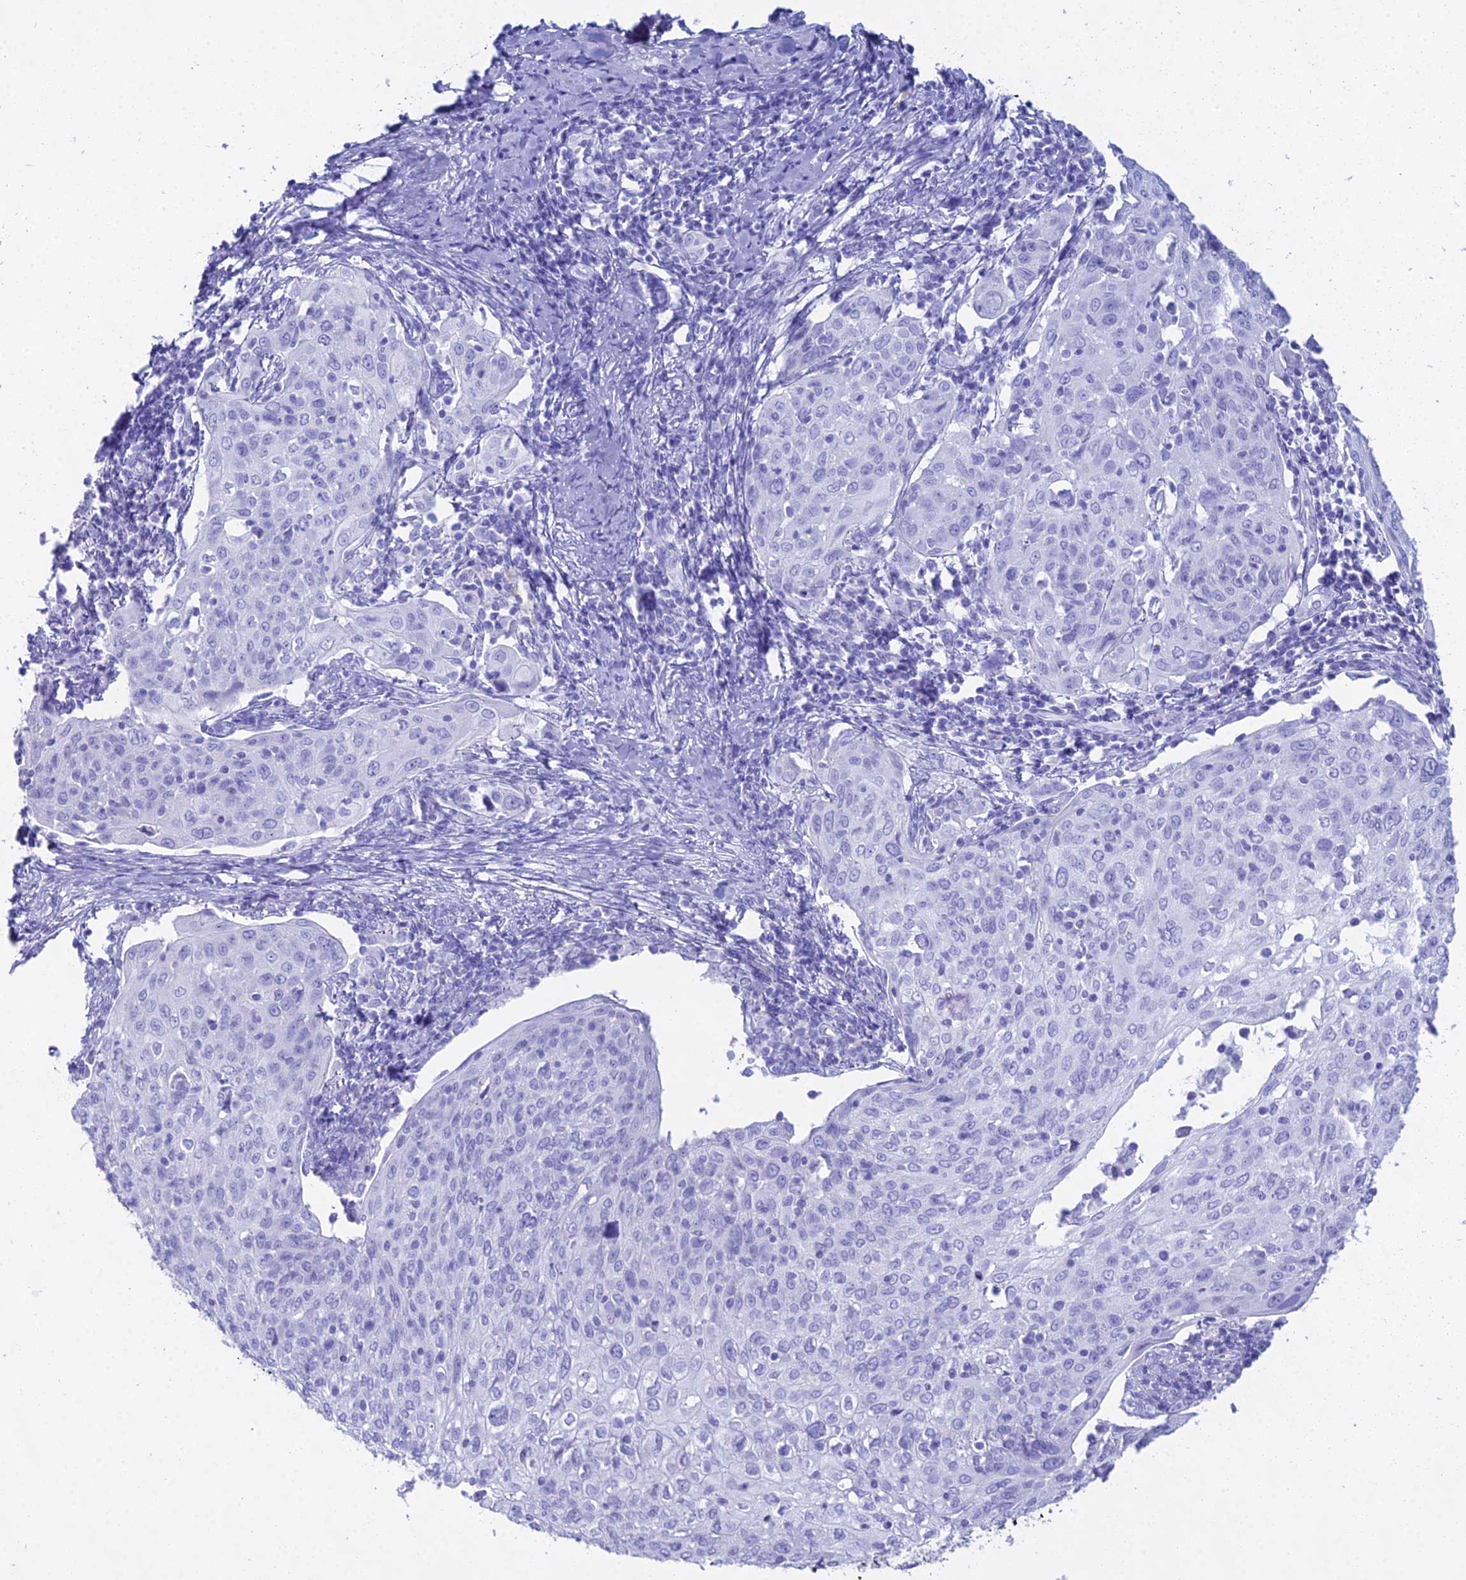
{"staining": {"intensity": "negative", "quantity": "none", "location": "none"}, "tissue": "cervical cancer", "cell_type": "Tumor cells", "image_type": "cancer", "snomed": [{"axis": "morphology", "description": "Squamous cell carcinoma, NOS"}, {"axis": "topography", "description": "Cervix"}], "caption": "Immunohistochemistry (IHC) micrograph of squamous cell carcinoma (cervical) stained for a protein (brown), which shows no staining in tumor cells.", "gene": "CGB2", "patient": {"sex": "female", "age": 67}}